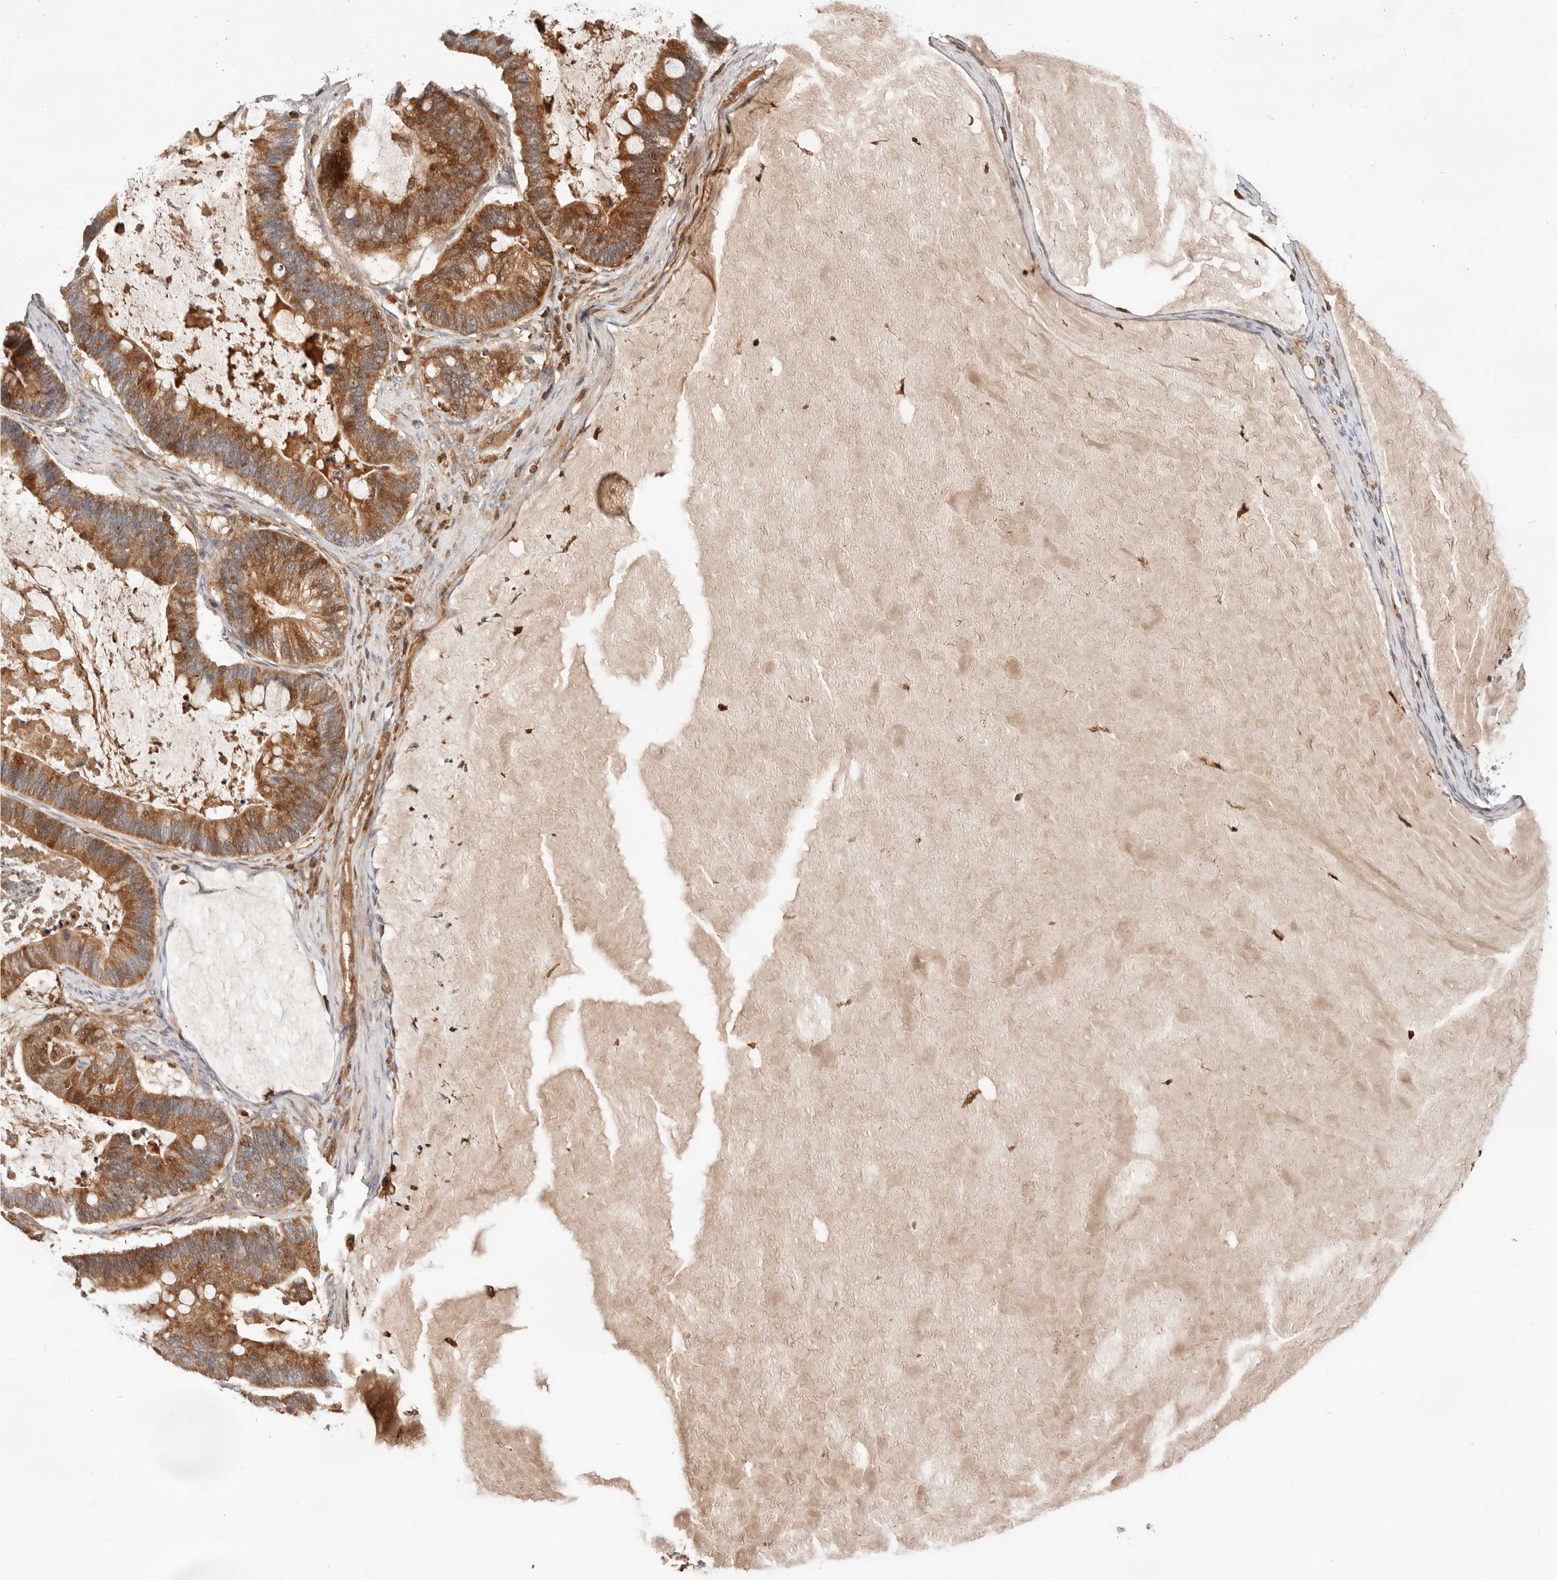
{"staining": {"intensity": "moderate", "quantity": ">75%", "location": "cytoplasmic/membranous"}, "tissue": "ovarian cancer", "cell_type": "Tumor cells", "image_type": "cancer", "snomed": [{"axis": "morphology", "description": "Cystadenocarcinoma, mucinous, NOS"}, {"axis": "topography", "description": "Ovary"}], "caption": "Immunohistochemistry (IHC) photomicrograph of neoplastic tissue: human ovarian cancer stained using immunohistochemistry demonstrates medium levels of moderate protein expression localized specifically in the cytoplasmic/membranous of tumor cells, appearing as a cytoplasmic/membranous brown color.", "gene": "RNF213", "patient": {"sex": "female", "age": 61}}